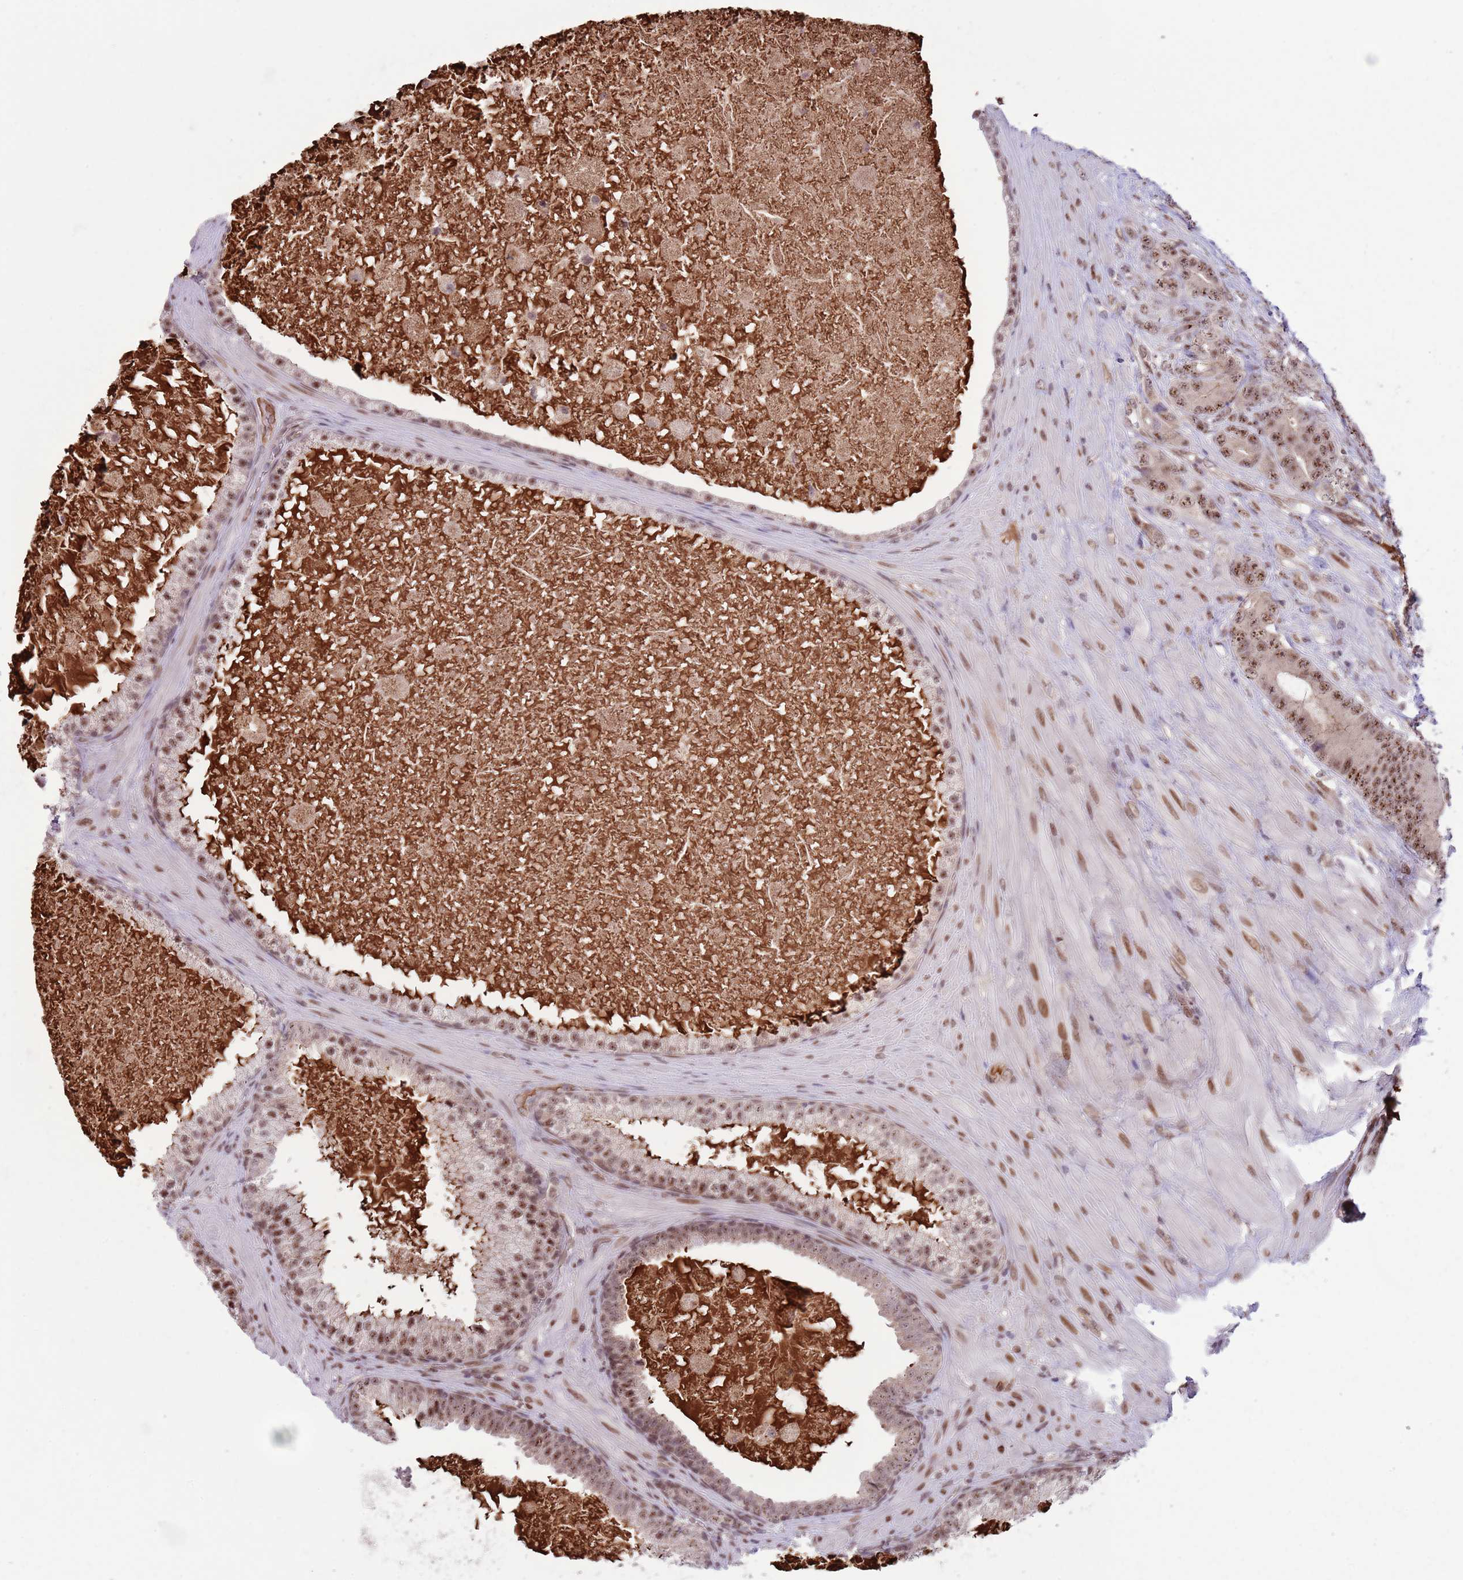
{"staining": {"intensity": "moderate", "quantity": ">75%", "location": "nuclear"}, "tissue": "prostate cancer", "cell_type": "Tumor cells", "image_type": "cancer", "snomed": [{"axis": "morphology", "description": "Adenocarcinoma, High grade"}, {"axis": "topography", "description": "Prostate"}], "caption": "IHC (DAB (3,3'-diaminobenzidine)) staining of prostate cancer displays moderate nuclear protein staining in about >75% of tumor cells.", "gene": "SIPA1L3", "patient": {"sex": "male", "age": 55}}